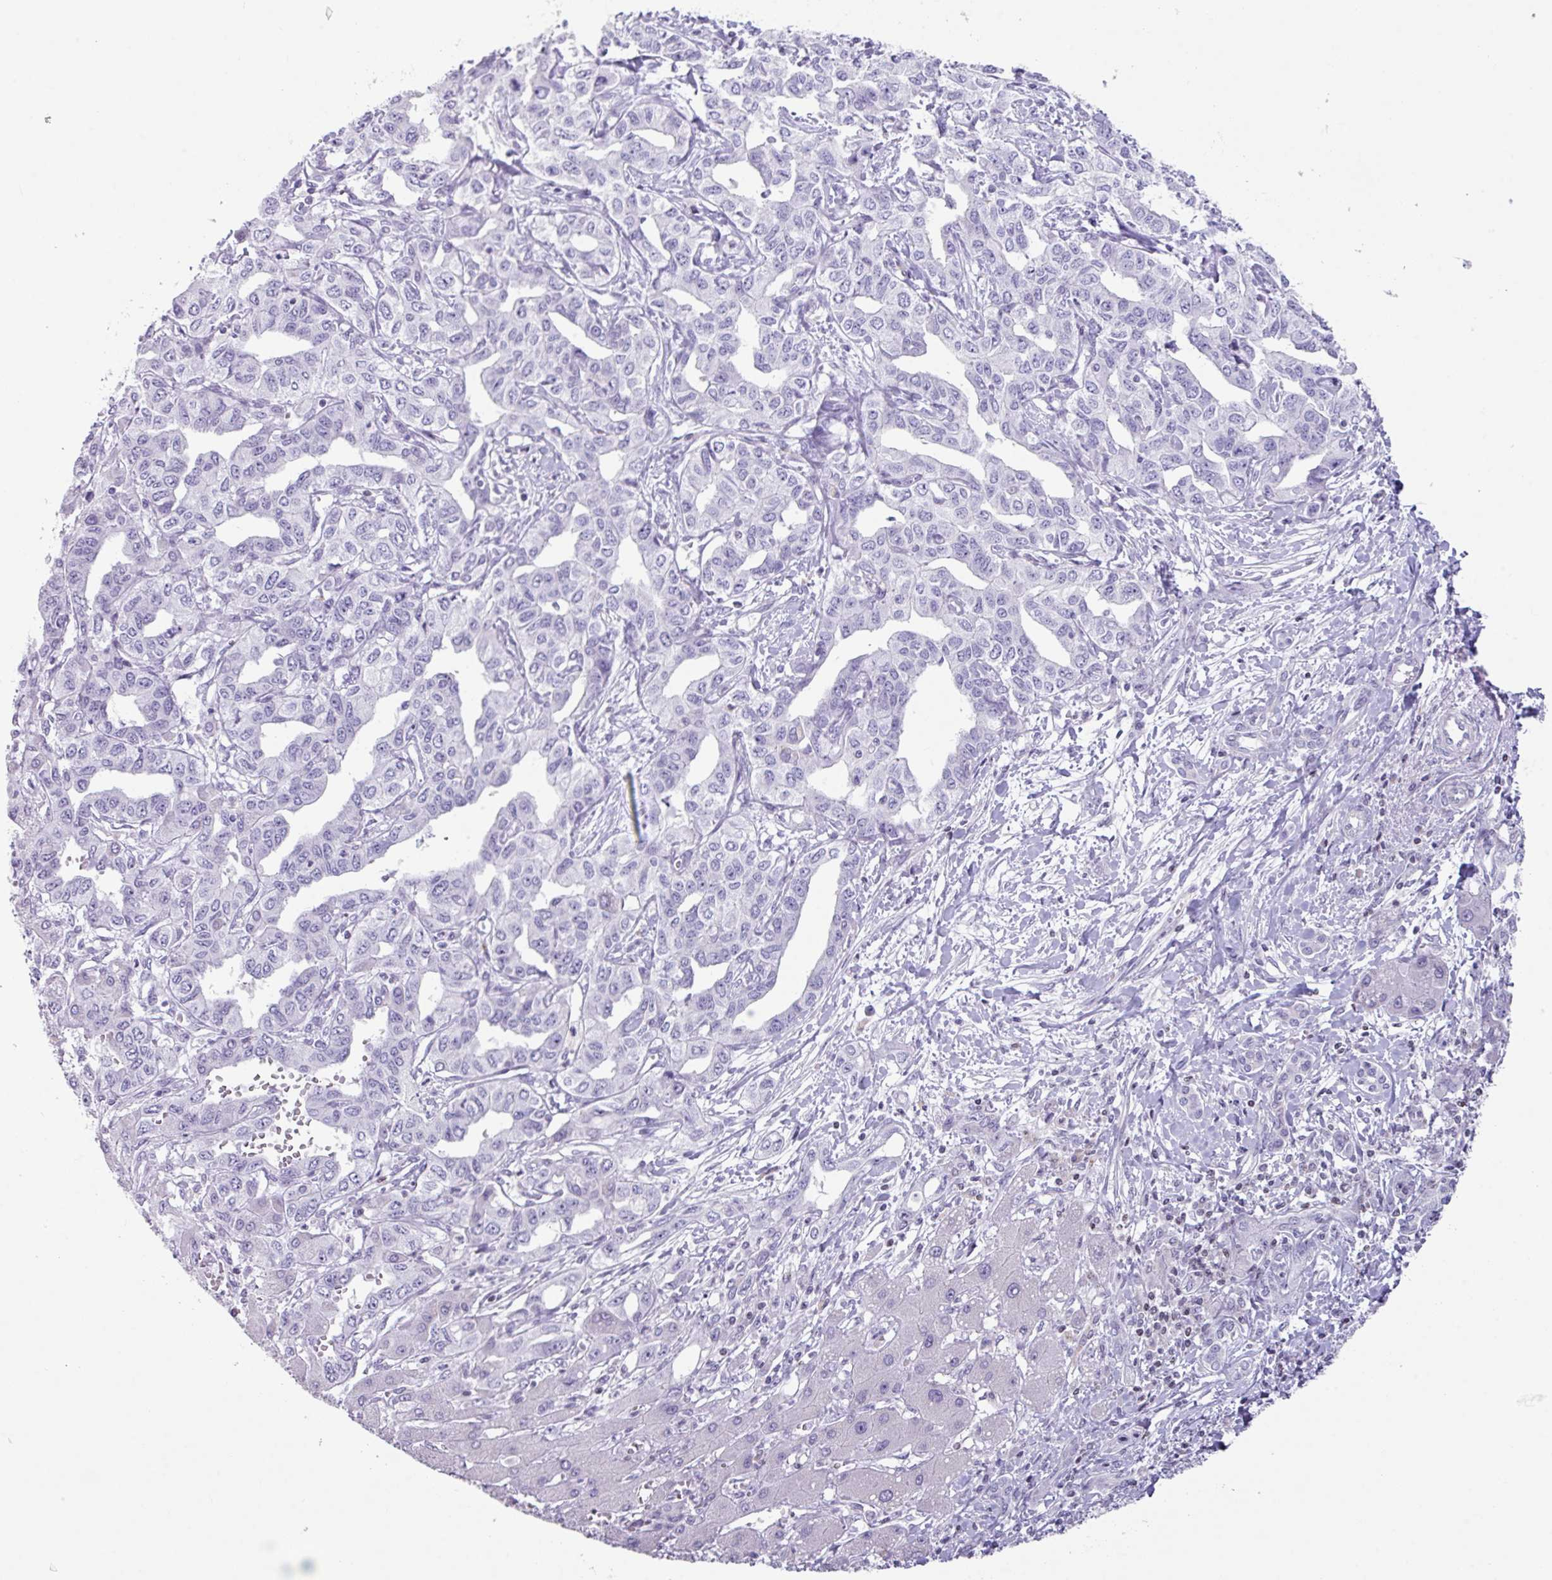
{"staining": {"intensity": "negative", "quantity": "none", "location": "none"}, "tissue": "liver cancer", "cell_type": "Tumor cells", "image_type": "cancer", "snomed": [{"axis": "morphology", "description": "Cholangiocarcinoma"}, {"axis": "topography", "description": "Liver"}], "caption": "DAB immunohistochemical staining of liver cancer (cholangiocarcinoma) demonstrates no significant expression in tumor cells. (DAB immunohistochemistry (IHC) with hematoxylin counter stain).", "gene": "STAT5A", "patient": {"sex": "male", "age": 59}}